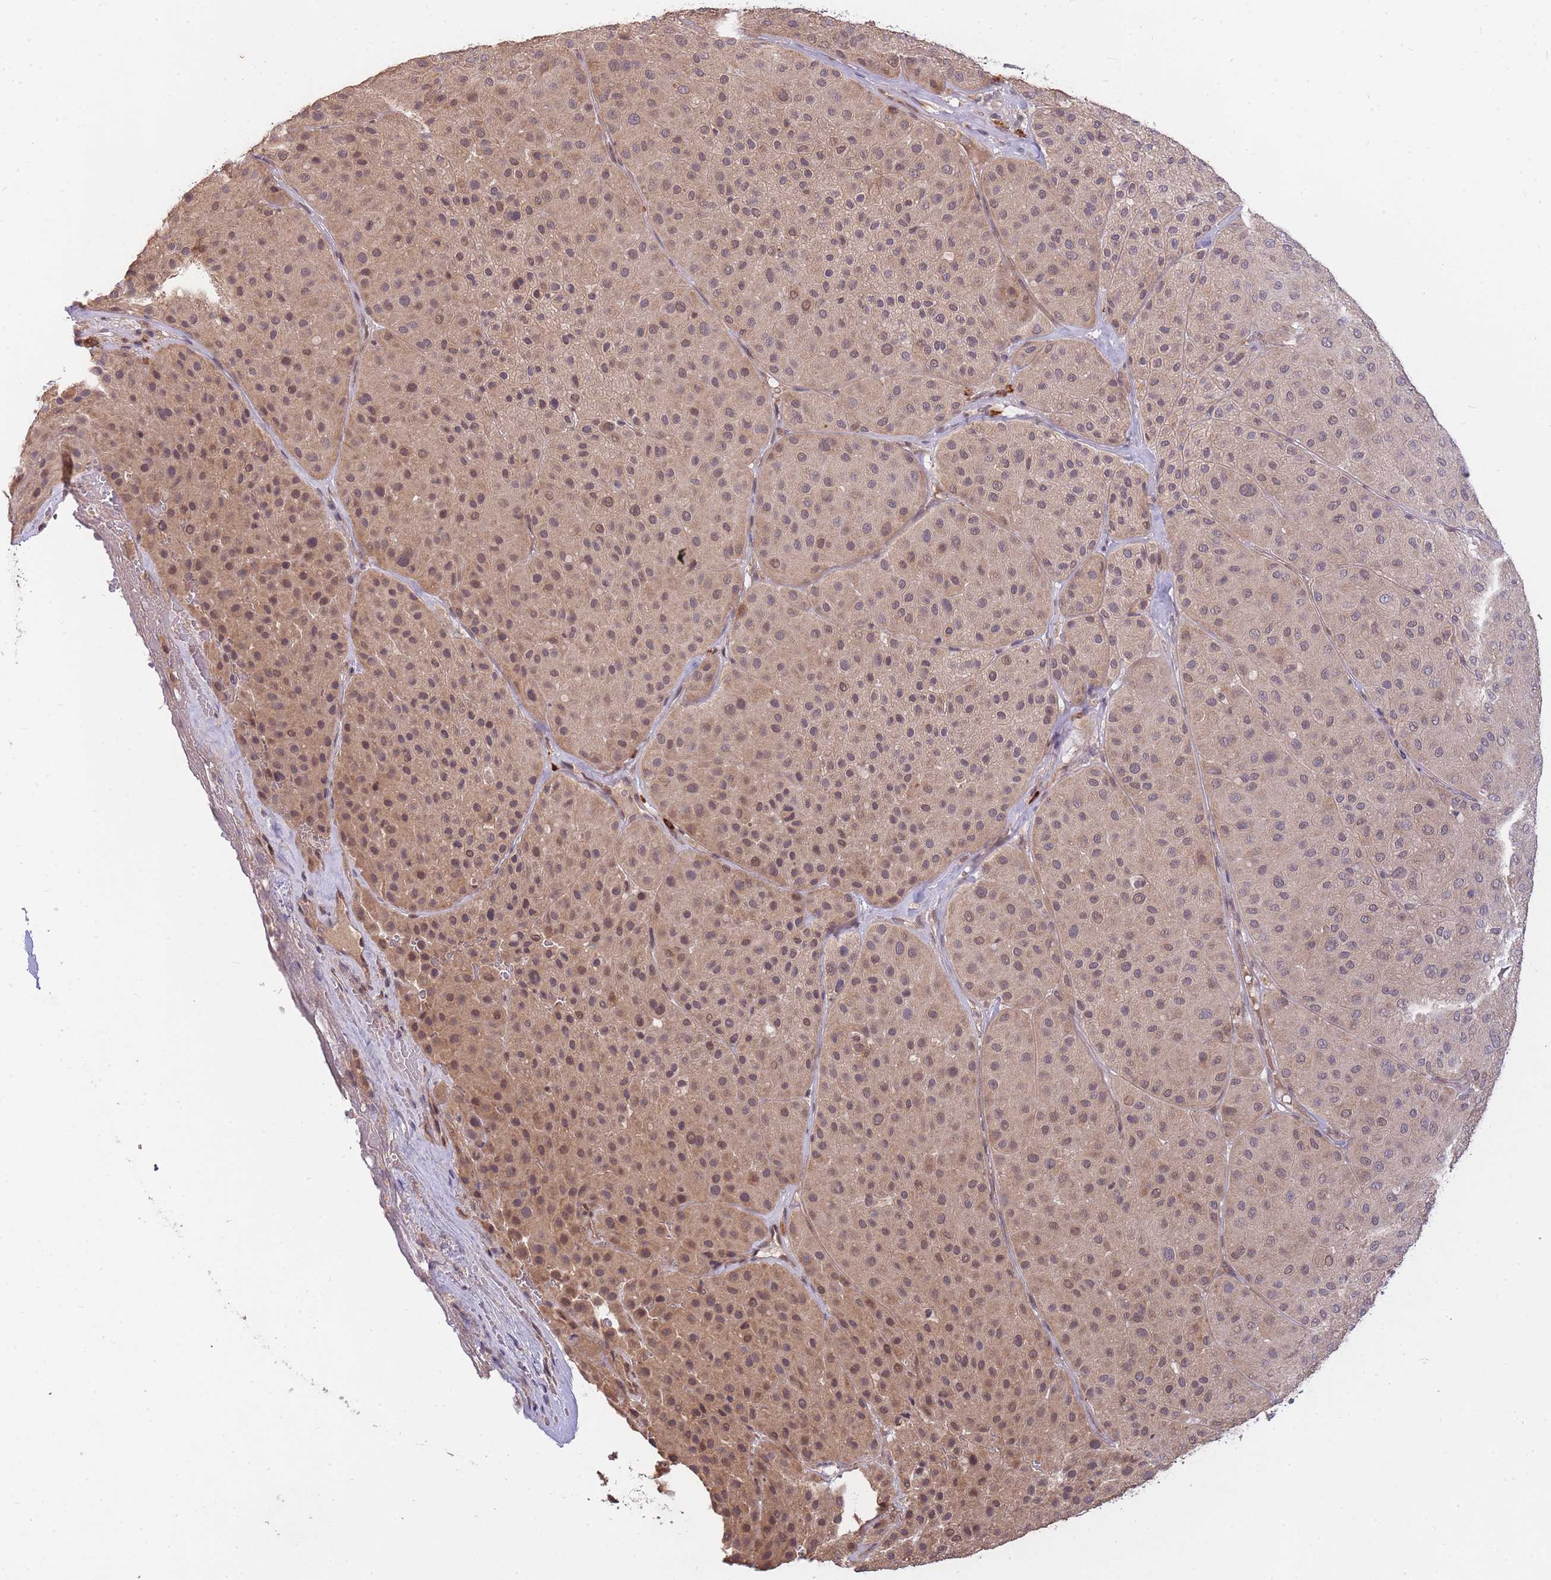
{"staining": {"intensity": "moderate", "quantity": ">75%", "location": "cytoplasmic/membranous,nuclear"}, "tissue": "melanoma", "cell_type": "Tumor cells", "image_type": "cancer", "snomed": [{"axis": "morphology", "description": "Malignant melanoma, Metastatic site"}, {"axis": "topography", "description": "Smooth muscle"}], "caption": "Immunohistochemical staining of human melanoma reveals moderate cytoplasmic/membranous and nuclear protein expression in approximately >75% of tumor cells.", "gene": "SMC6", "patient": {"sex": "male", "age": 41}}